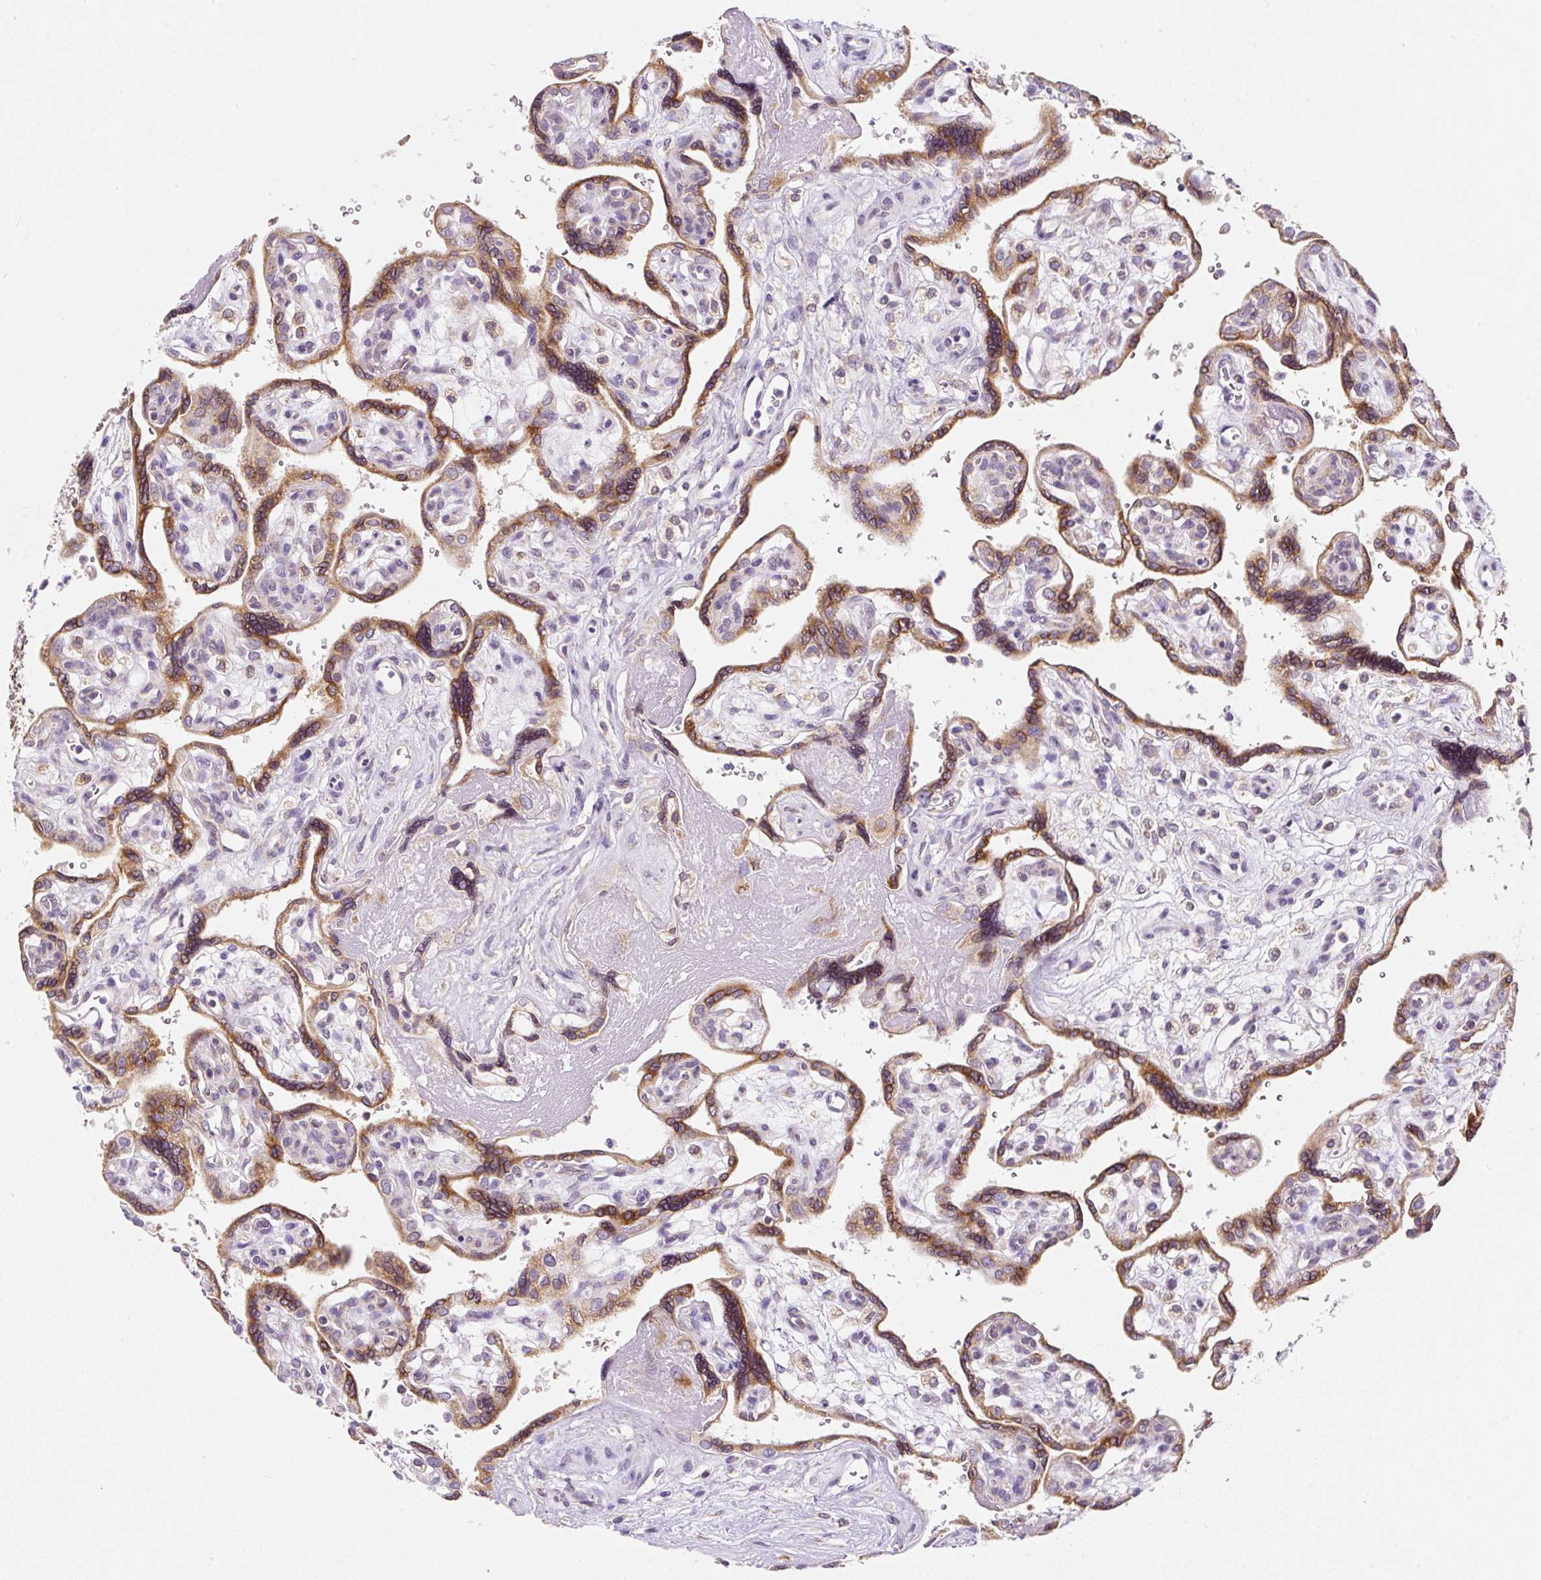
{"staining": {"intensity": "moderate", "quantity": ">75%", "location": "cytoplasmic/membranous"}, "tissue": "placenta", "cell_type": "Decidual cells", "image_type": "normal", "snomed": [{"axis": "morphology", "description": "Normal tissue, NOS"}, {"axis": "topography", "description": "Placenta"}], "caption": "A brown stain shows moderate cytoplasmic/membranous staining of a protein in decidual cells of unremarkable human placenta.", "gene": "DDOST", "patient": {"sex": "female", "age": 39}}